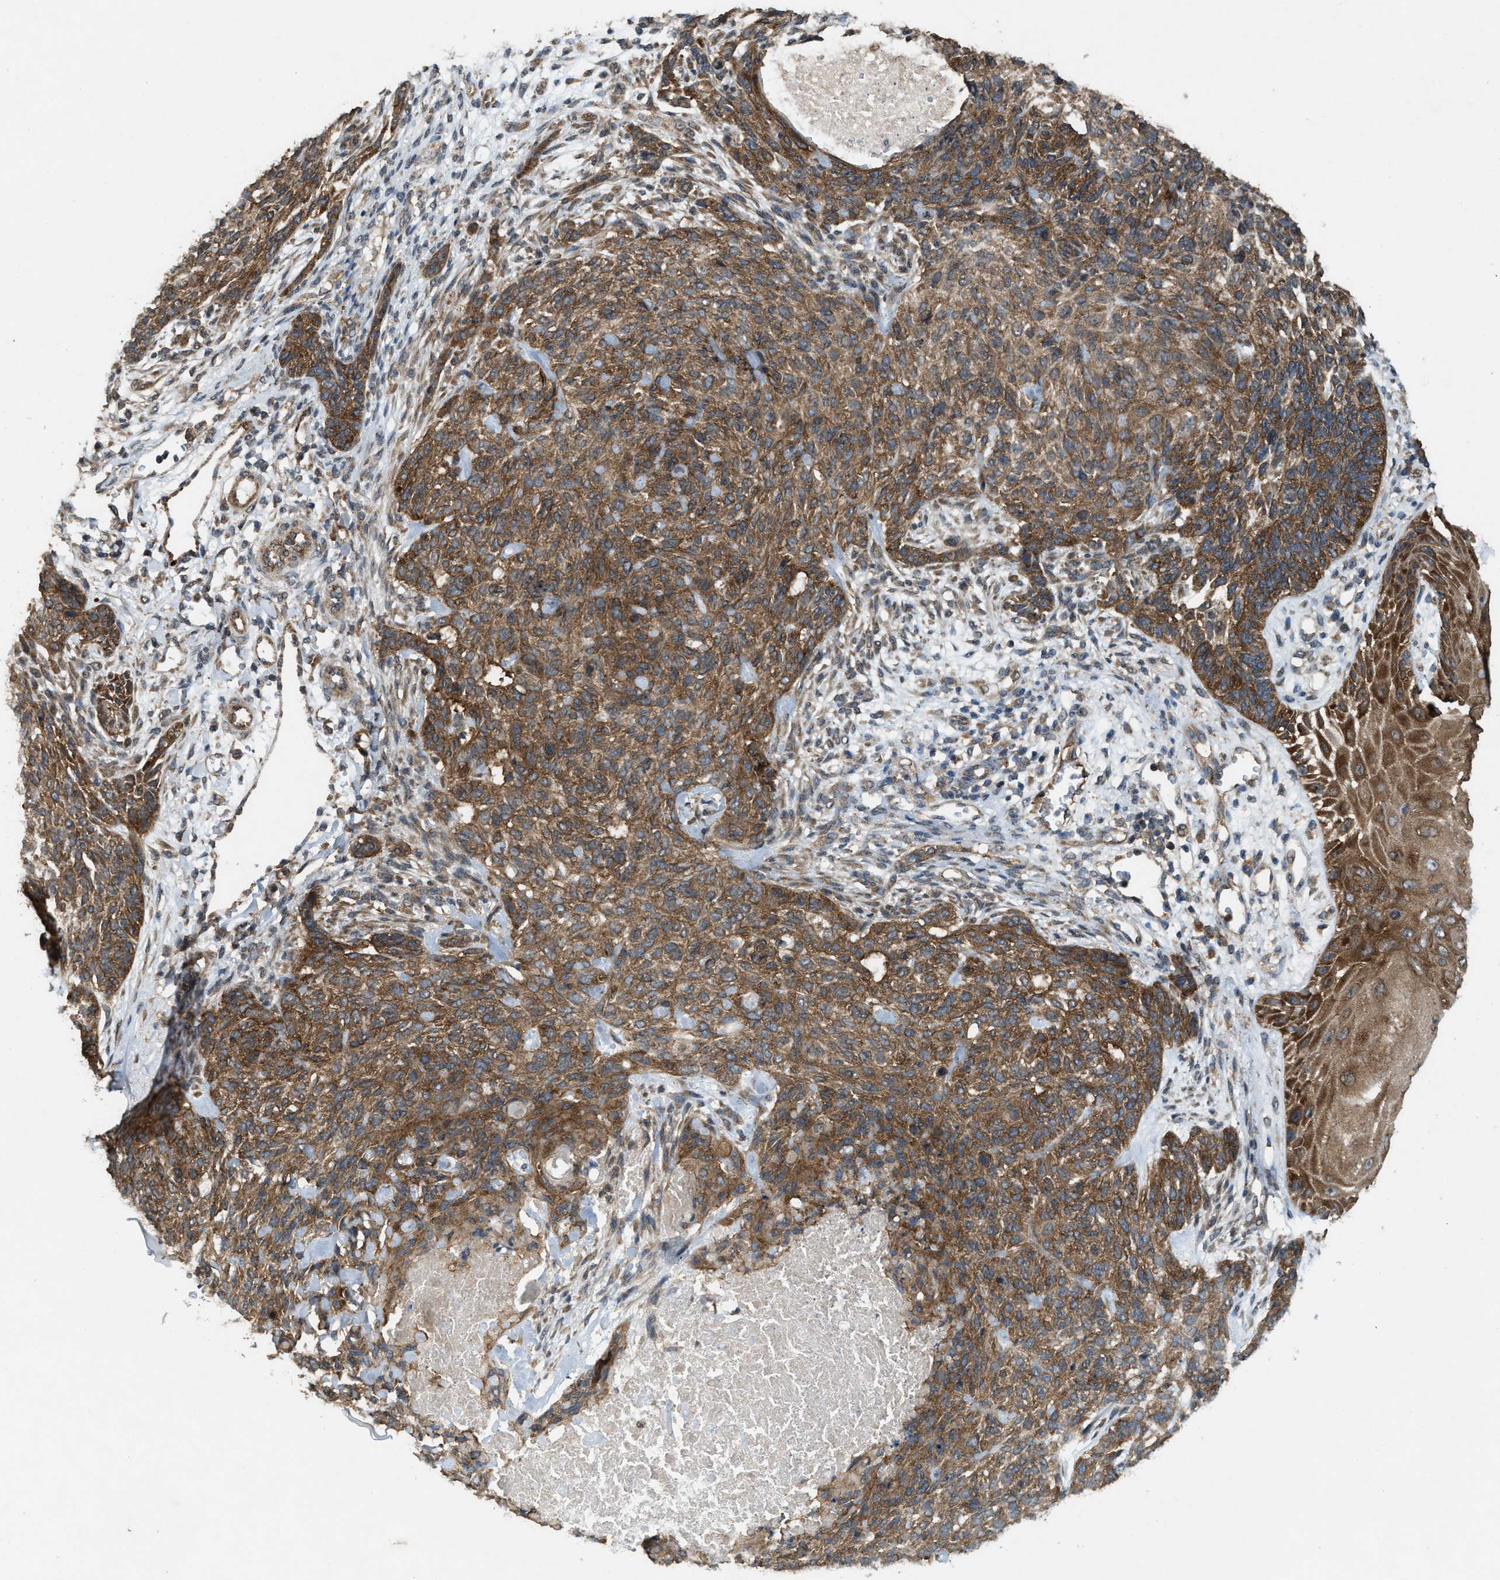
{"staining": {"intensity": "moderate", "quantity": ">75%", "location": "cytoplasmic/membranous"}, "tissue": "skin cancer", "cell_type": "Tumor cells", "image_type": "cancer", "snomed": [{"axis": "morphology", "description": "Basal cell carcinoma"}, {"axis": "topography", "description": "Skin"}], "caption": "This is an image of immunohistochemistry staining of skin basal cell carcinoma, which shows moderate staining in the cytoplasmic/membranous of tumor cells.", "gene": "ARHGEF5", "patient": {"sex": "male", "age": 55}}